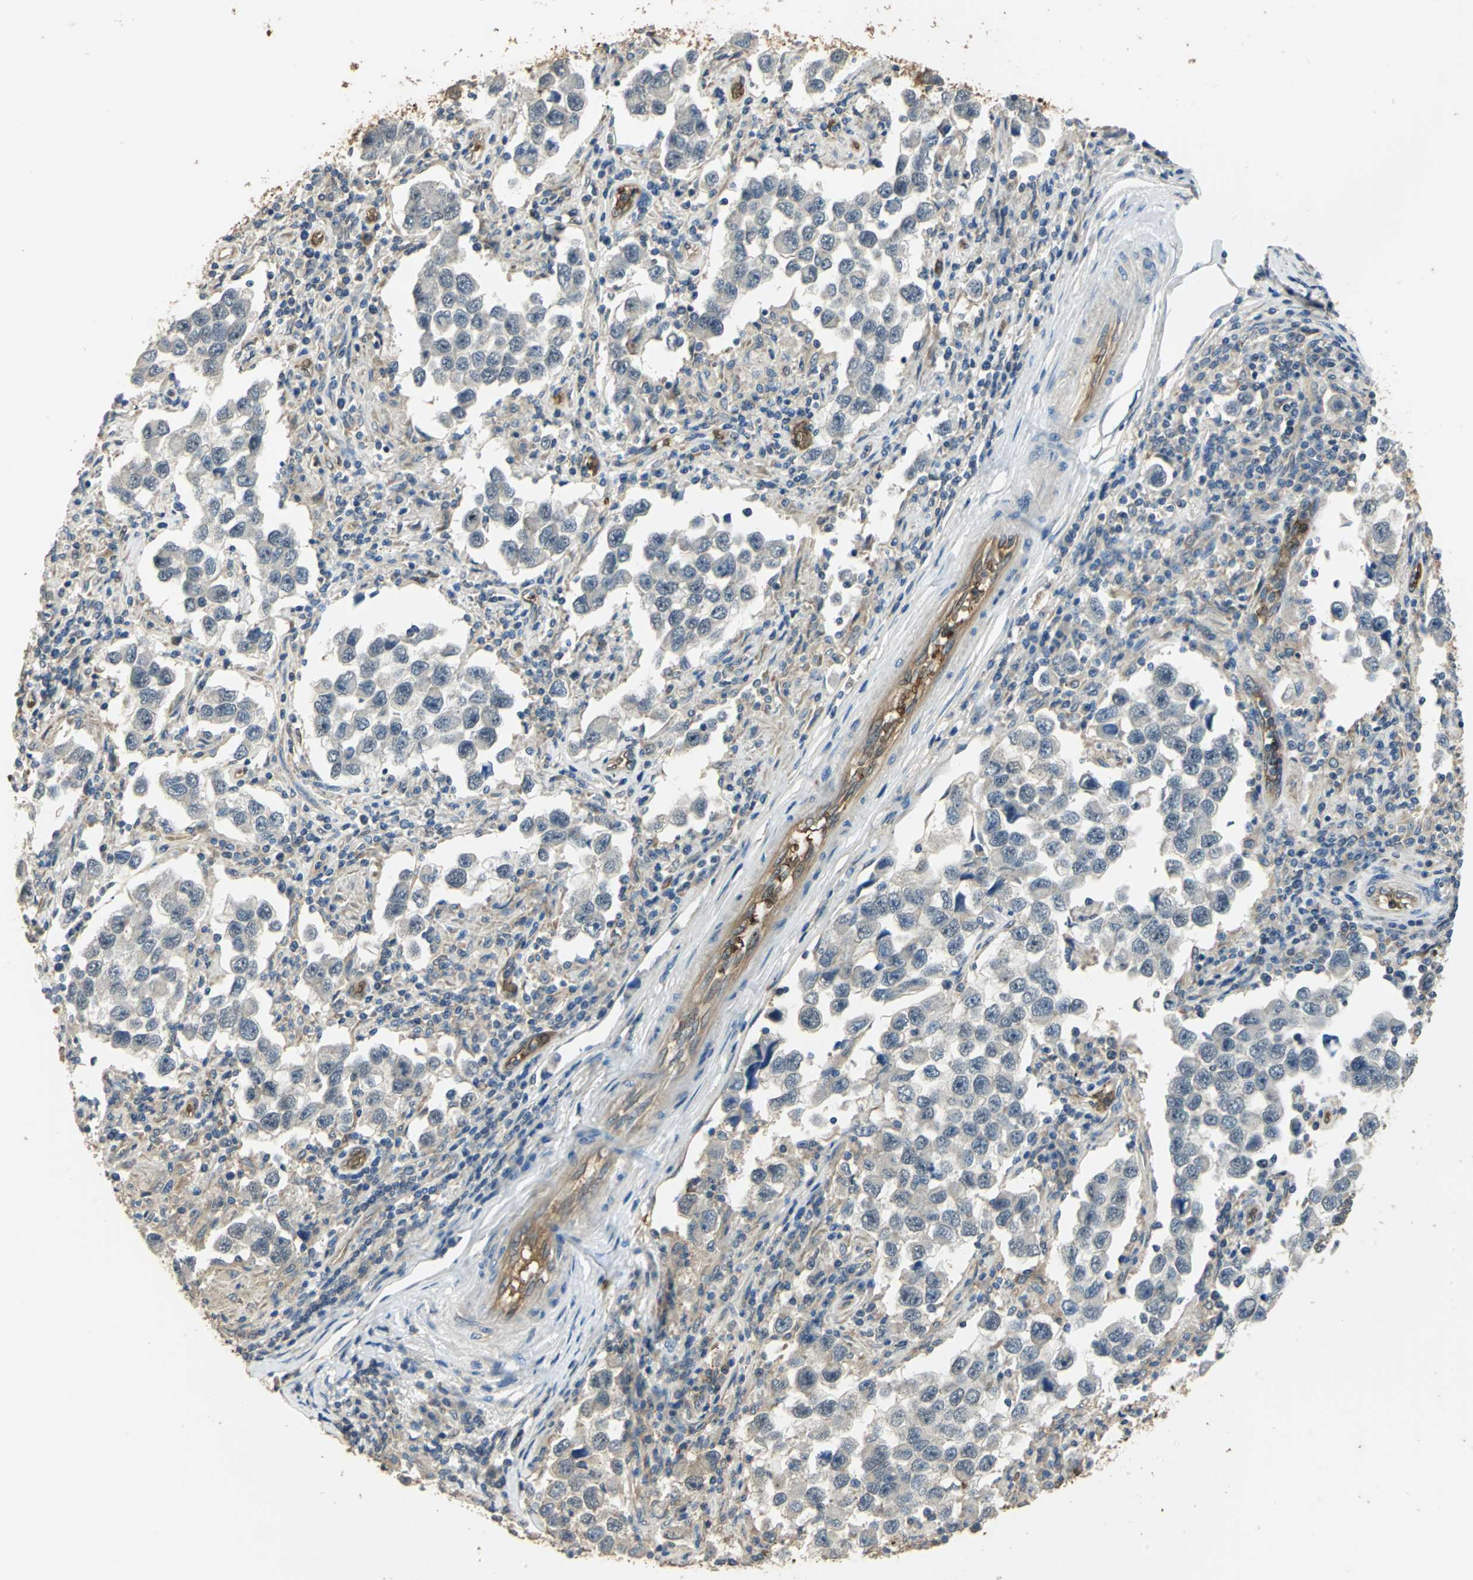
{"staining": {"intensity": "weak", "quantity": "25%-75%", "location": "cytoplasmic/membranous"}, "tissue": "testis cancer", "cell_type": "Tumor cells", "image_type": "cancer", "snomed": [{"axis": "morphology", "description": "Carcinoma, Embryonal, NOS"}, {"axis": "topography", "description": "Testis"}], "caption": "A brown stain highlights weak cytoplasmic/membranous staining of a protein in embryonal carcinoma (testis) tumor cells.", "gene": "DDAH1", "patient": {"sex": "male", "age": 21}}